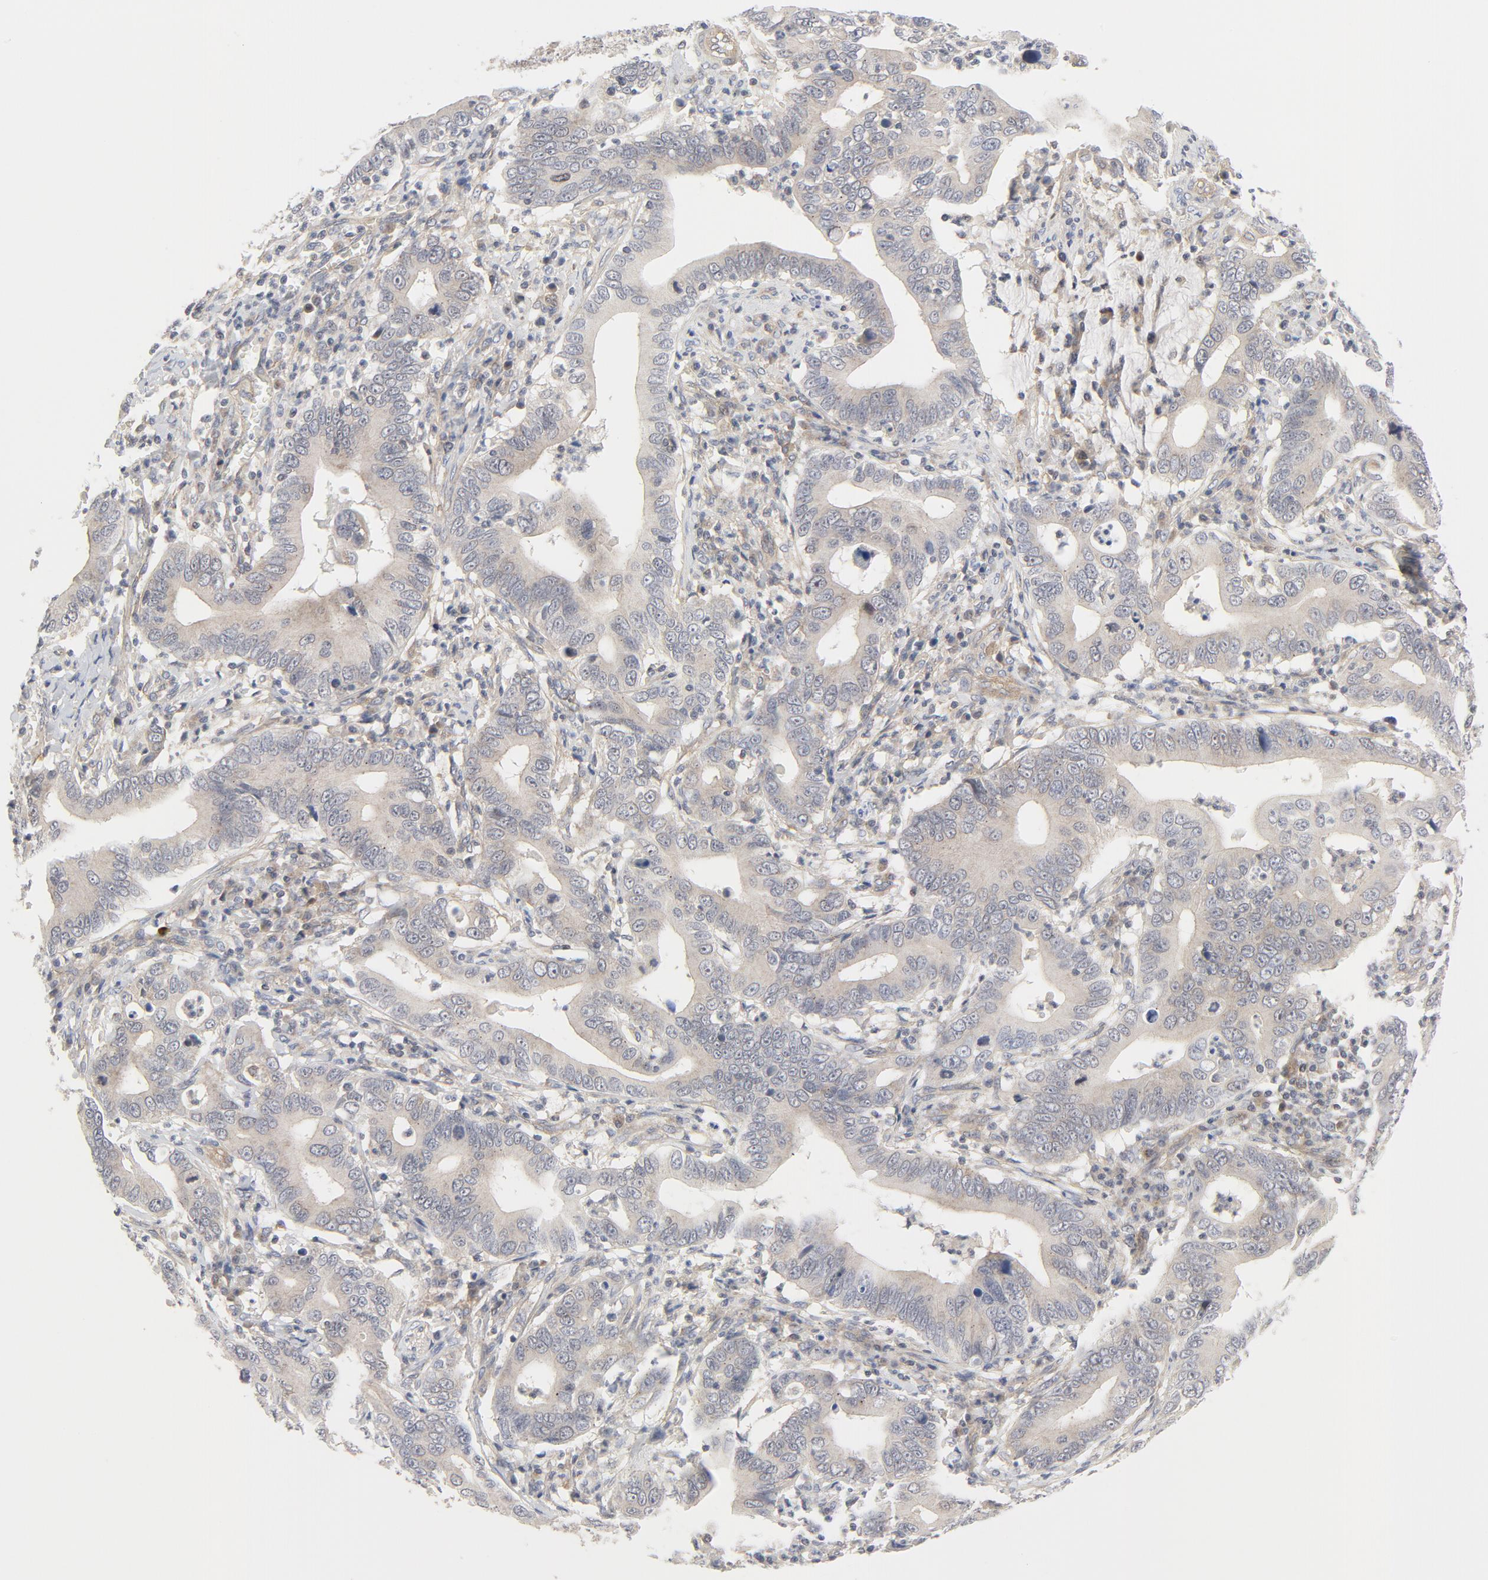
{"staining": {"intensity": "weak", "quantity": ">75%", "location": "cytoplasmic/membranous"}, "tissue": "stomach cancer", "cell_type": "Tumor cells", "image_type": "cancer", "snomed": [{"axis": "morphology", "description": "Adenocarcinoma, NOS"}, {"axis": "topography", "description": "Stomach, upper"}], "caption": "Tumor cells reveal low levels of weak cytoplasmic/membranous positivity in approximately >75% of cells in stomach cancer. (Stains: DAB in brown, nuclei in blue, Microscopy: brightfield microscopy at high magnification).", "gene": "MAP2K7", "patient": {"sex": "male", "age": 63}}